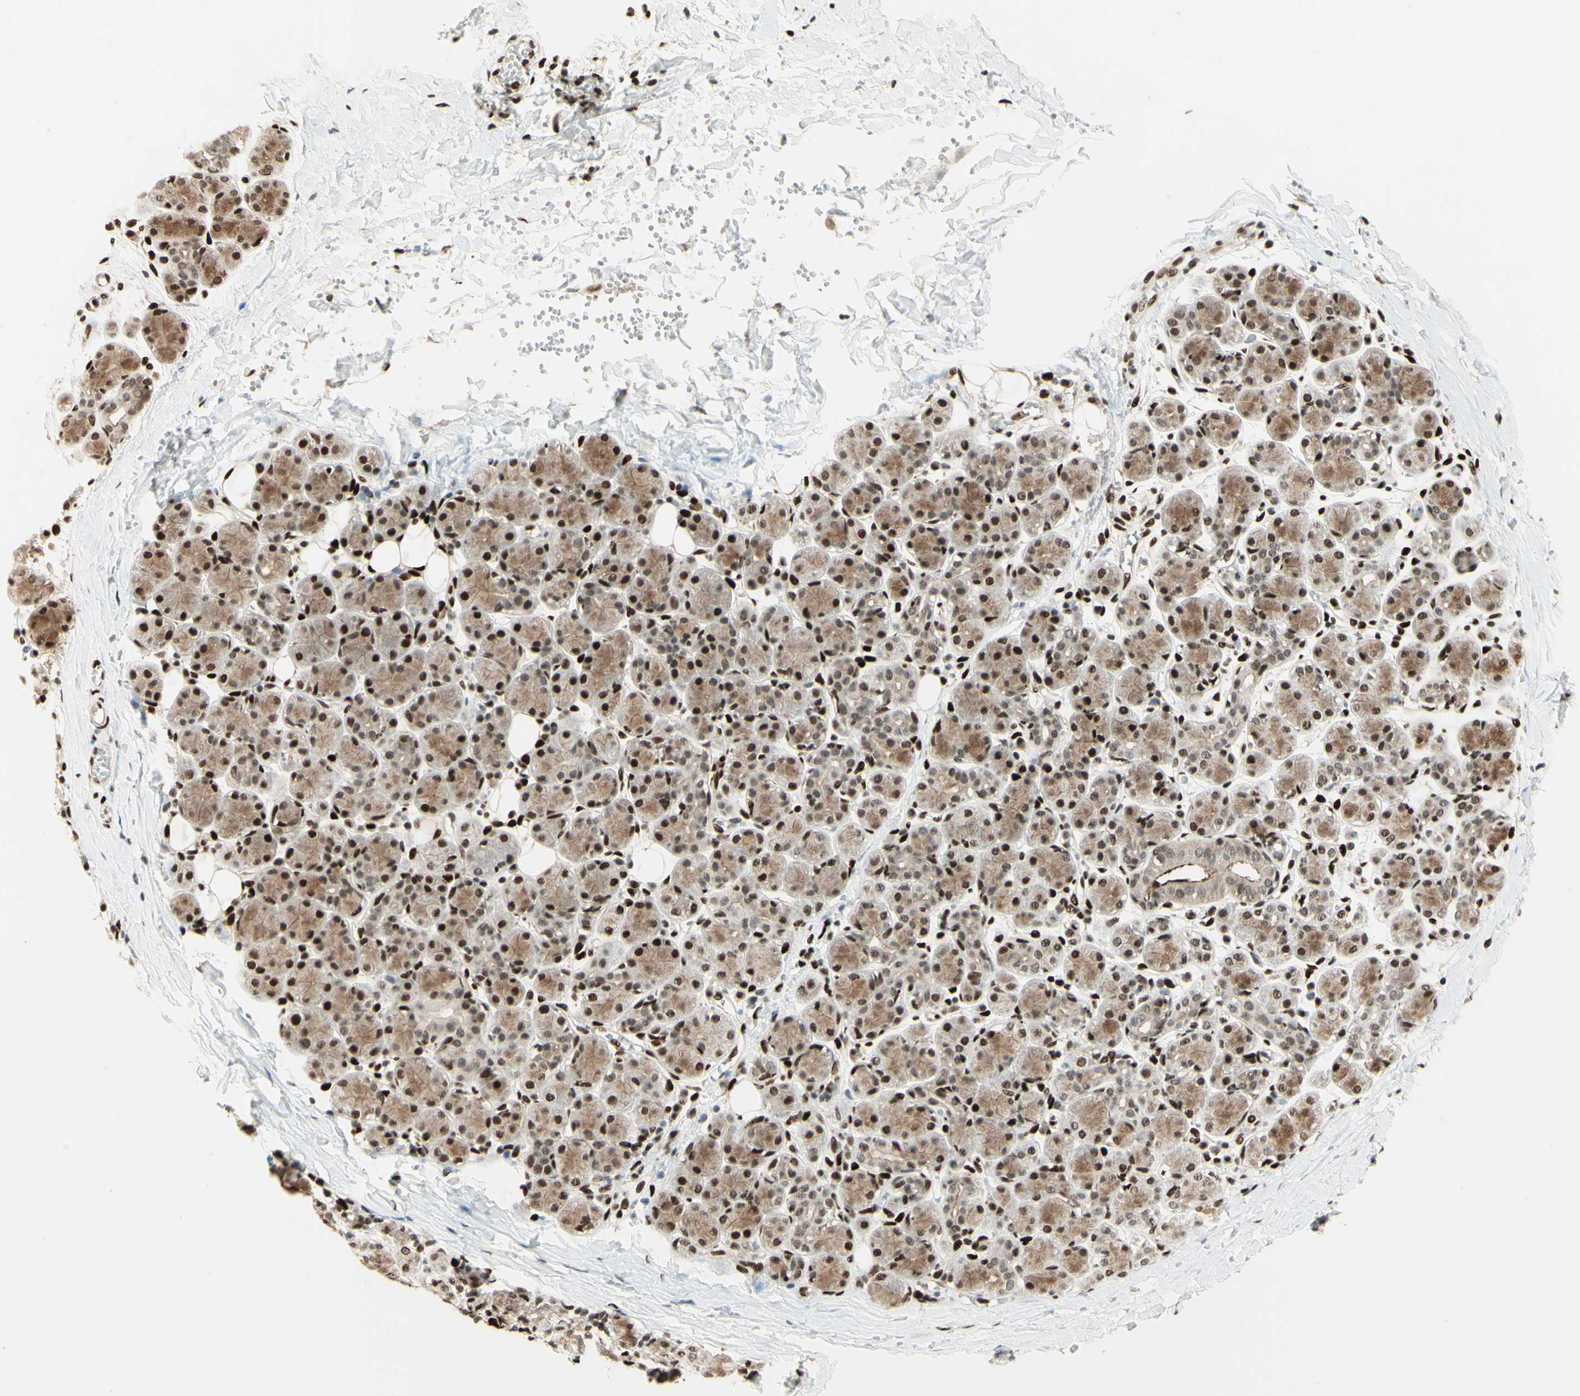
{"staining": {"intensity": "strong", "quantity": ">75%", "location": "cytoplasmic/membranous,nuclear"}, "tissue": "salivary gland", "cell_type": "Glandular cells", "image_type": "normal", "snomed": [{"axis": "morphology", "description": "Normal tissue, NOS"}, {"axis": "morphology", "description": "Inflammation, NOS"}, {"axis": "topography", "description": "Lymph node"}, {"axis": "topography", "description": "Salivary gland"}], "caption": "This is an image of IHC staining of normal salivary gland, which shows strong positivity in the cytoplasmic/membranous,nuclear of glandular cells.", "gene": "NR3C1", "patient": {"sex": "male", "age": 3}}